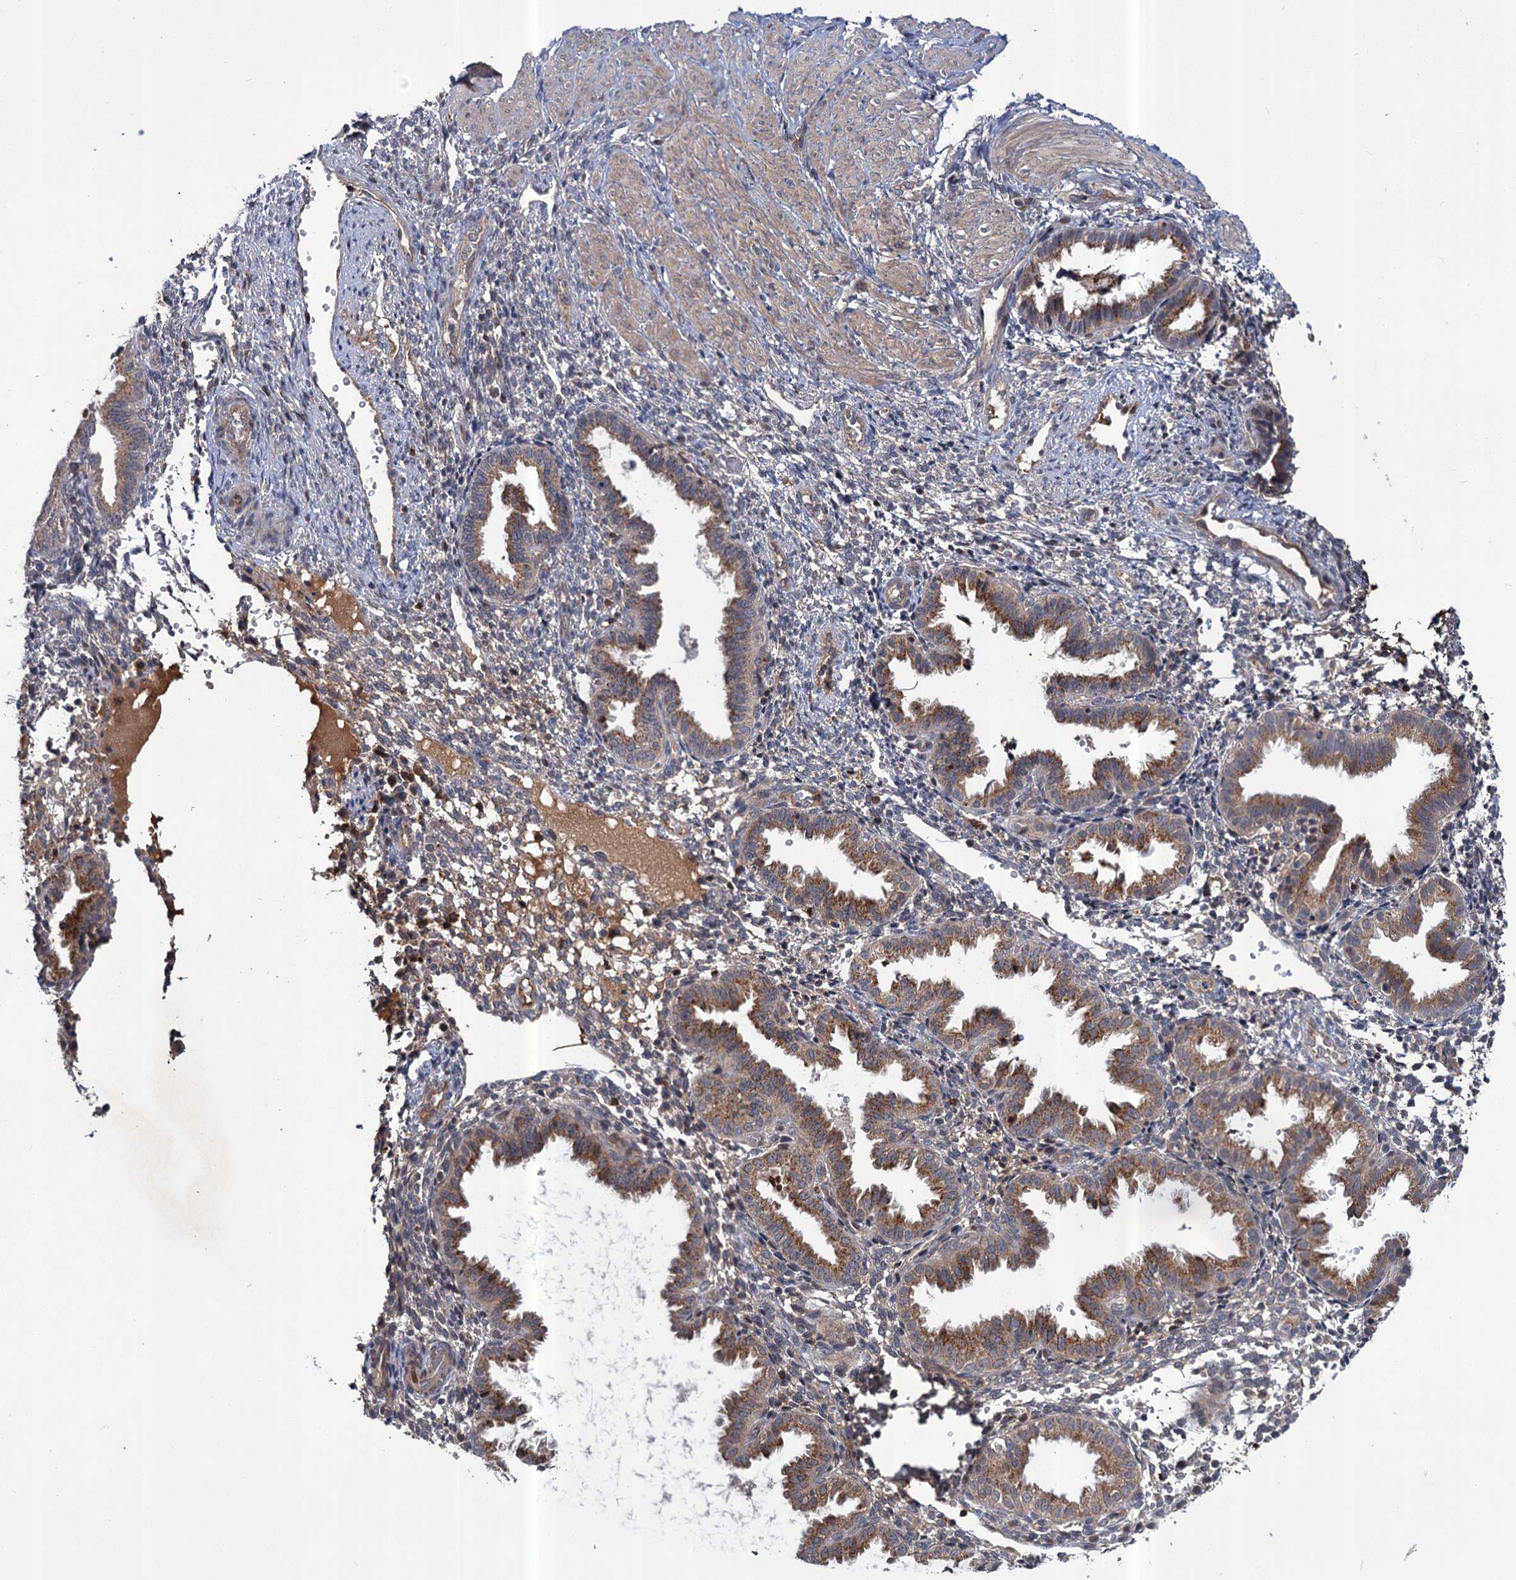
{"staining": {"intensity": "weak", "quantity": "<25%", "location": "cytoplasmic/membranous"}, "tissue": "endometrium", "cell_type": "Cells in endometrial stroma", "image_type": "normal", "snomed": [{"axis": "morphology", "description": "Normal tissue, NOS"}, {"axis": "topography", "description": "Endometrium"}], "caption": "Cells in endometrial stroma show no significant expression in benign endometrium.", "gene": "ABLIM1", "patient": {"sex": "female", "age": 33}}